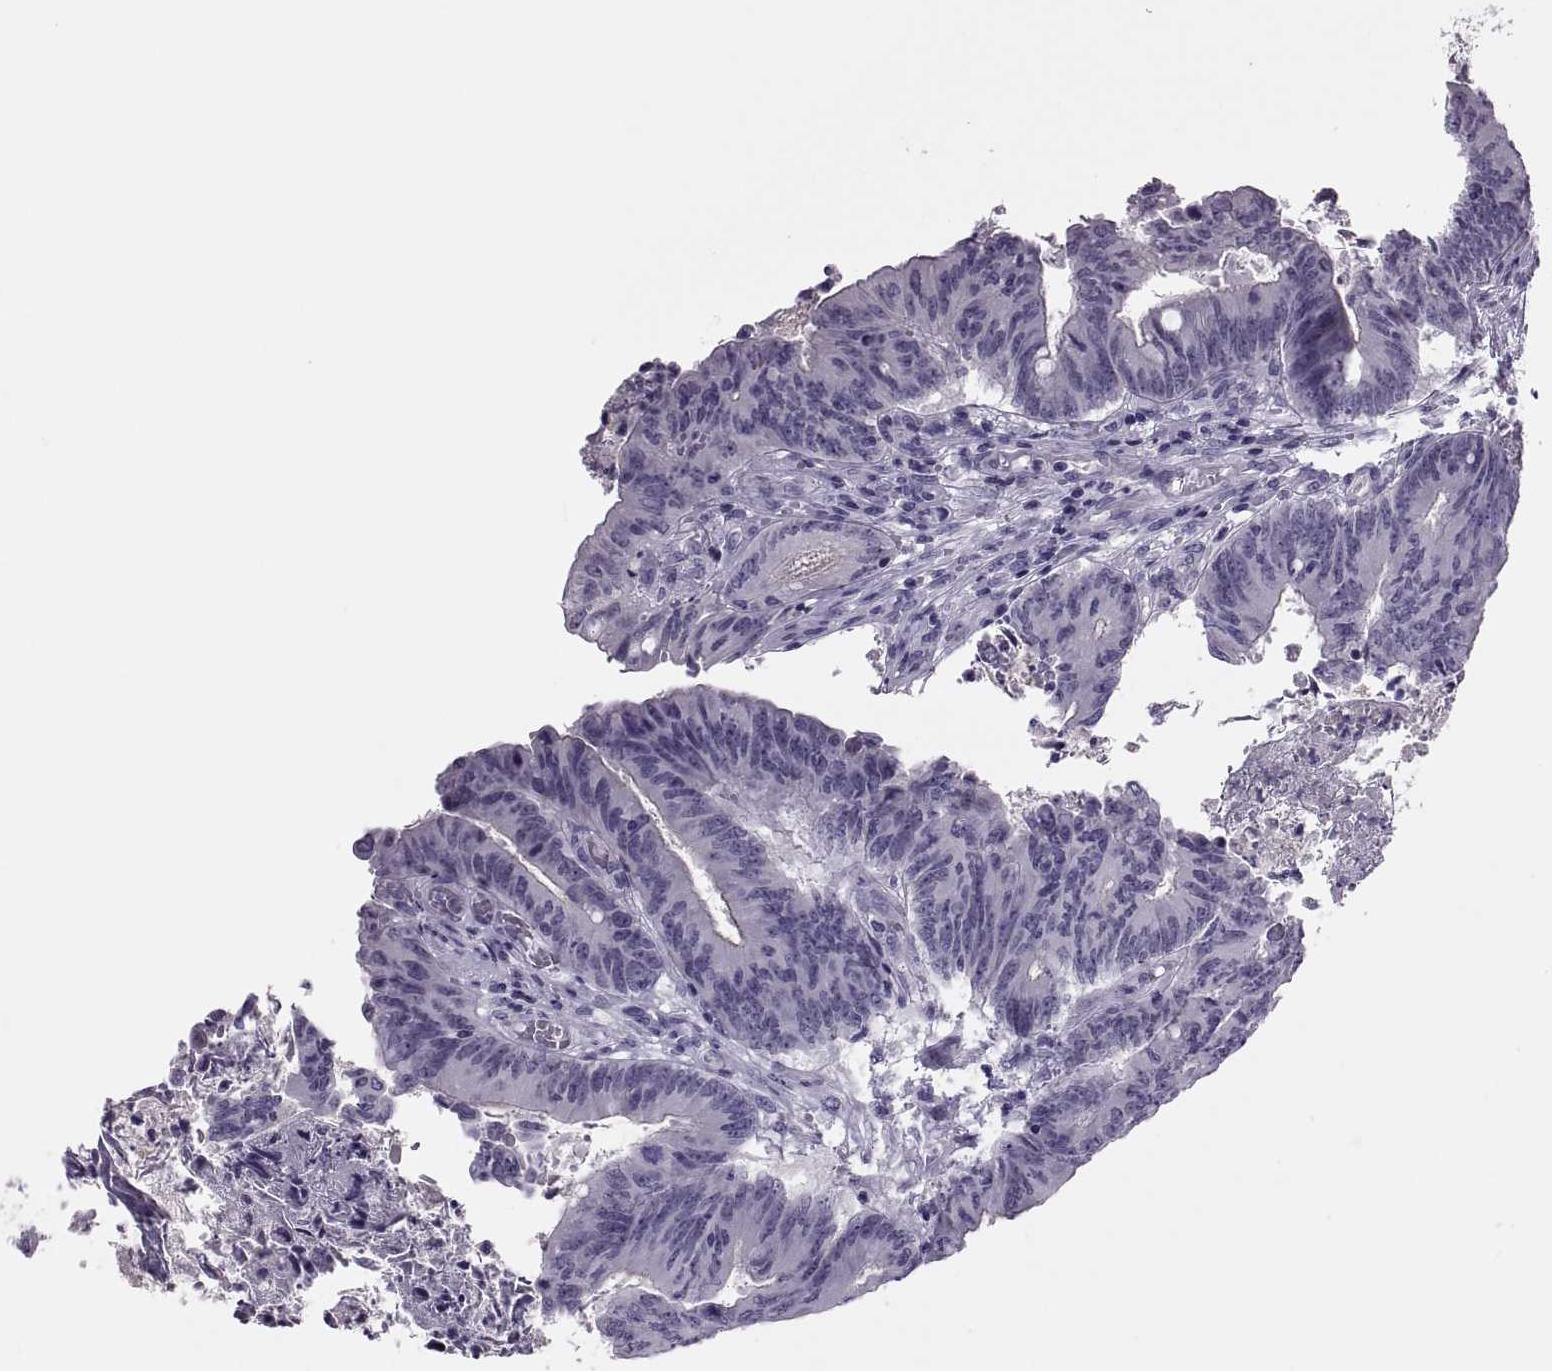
{"staining": {"intensity": "negative", "quantity": "none", "location": "none"}, "tissue": "colorectal cancer", "cell_type": "Tumor cells", "image_type": "cancer", "snomed": [{"axis": "morphology", "description": "Adenocarcinoma, NOS"}, {"axis": "topography", "description": "Colon"}], "caption": "DAB (3,3'-diaminobenzidine) immunohistochemical staining of human adenocarcinoma (colorectal) shows no significant positivity in tumor cells. Nuclei are stained in blue.", "gene": "SYNGR4", "patient": {"sex": "female", "age": 70}}